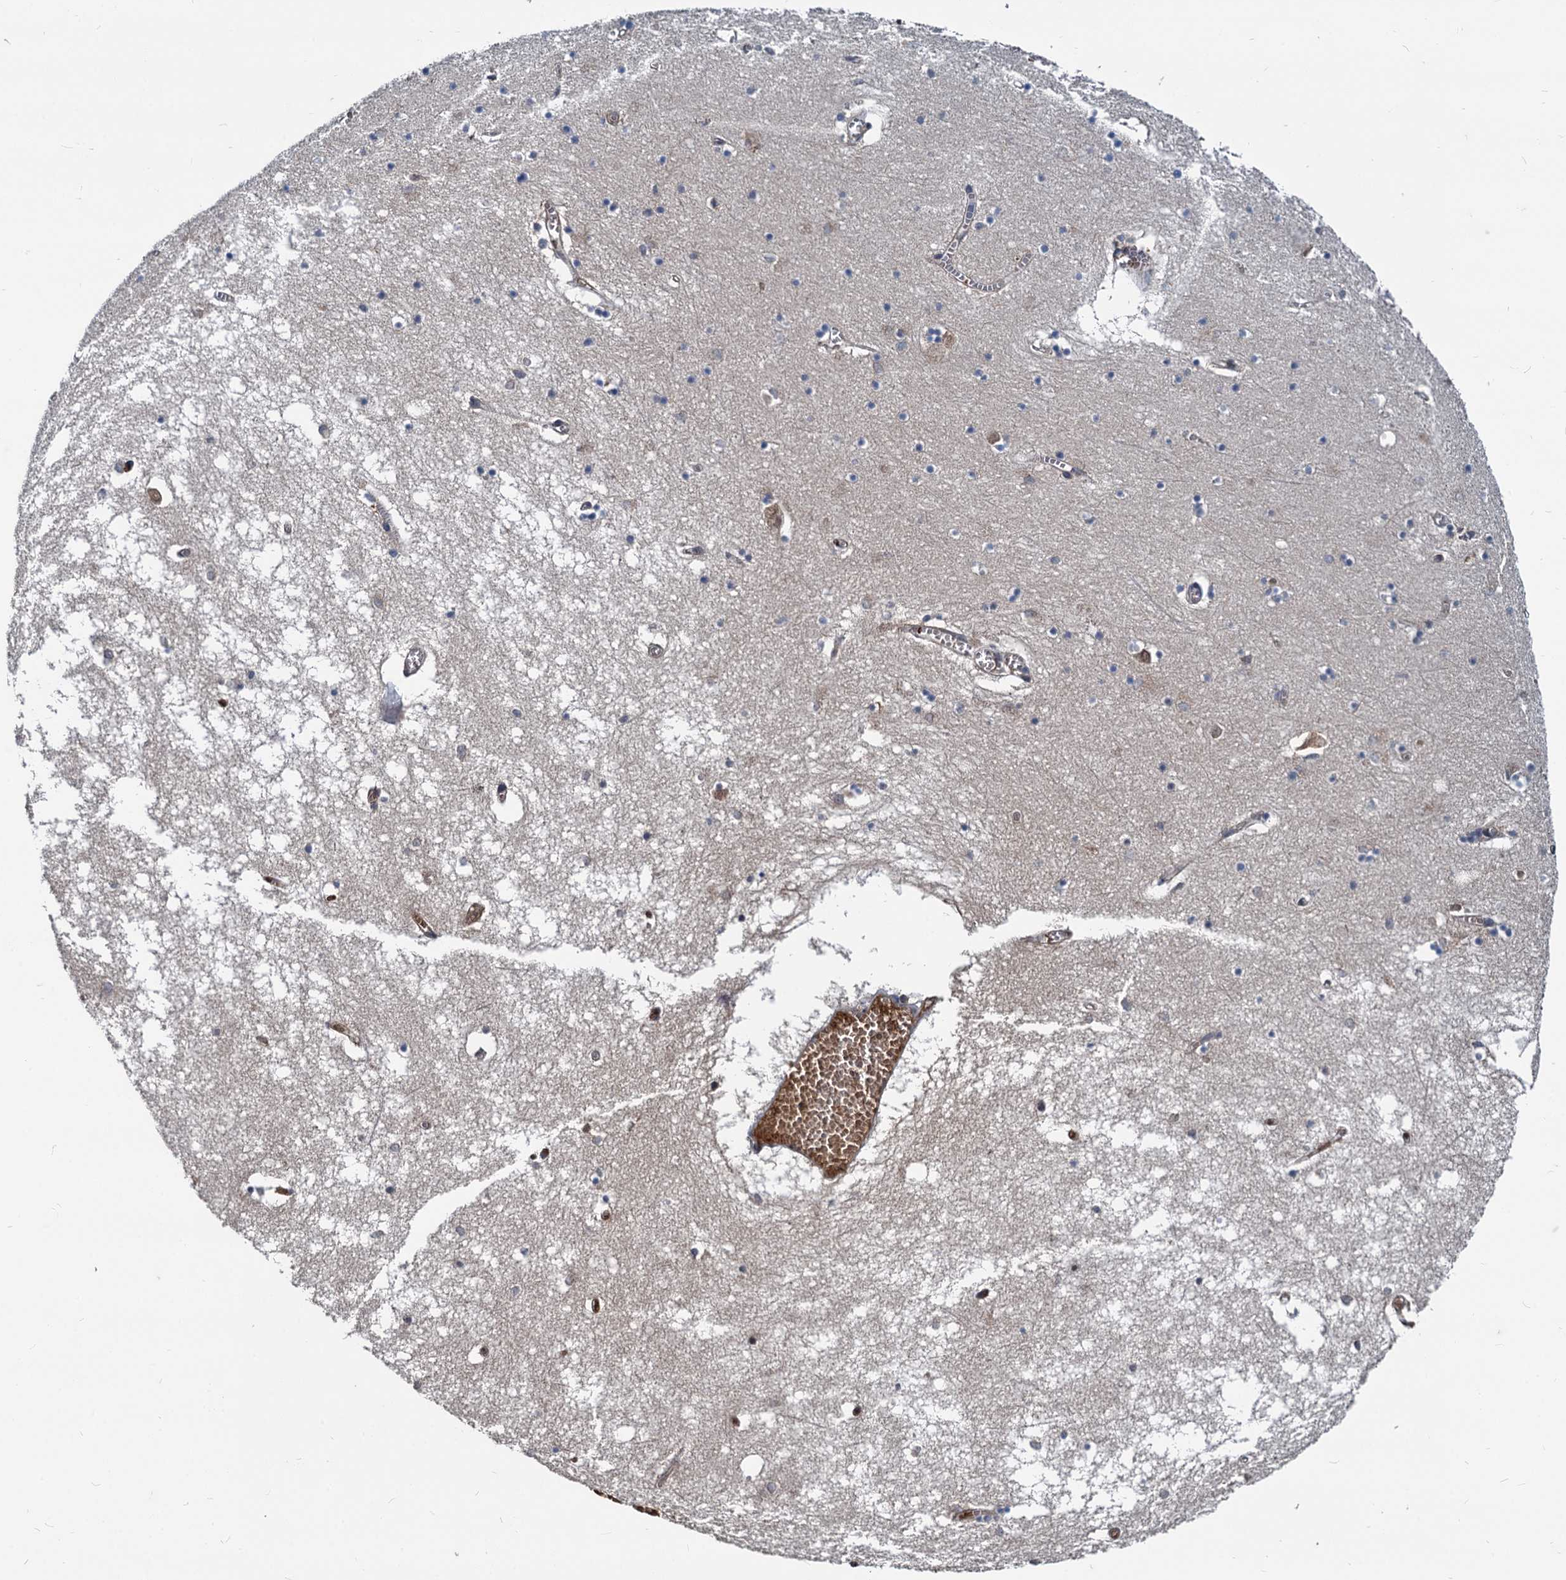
{"staining": {"intensity": "moderate", "quantity": "<25%", "location": "nuclear"}, "tissue": "hippocampus", "cell_type": "Glial cells", "image_type": "normal", "snomed": [{"axis": "morphology", "description": "Normal tissue, NOS"}, {"axis": "topography", "description": "Hippocampus"}], "caption": "Hippocampus stained with immunohistochemistry (IHC) displays moderate nuclear expression in approximately <25% of glial cells. (brown staining indicates protein expression, while blue staining denotes nuclei).", "gene": "STIM1", "patient": {"sex": "male", "age": 70}}